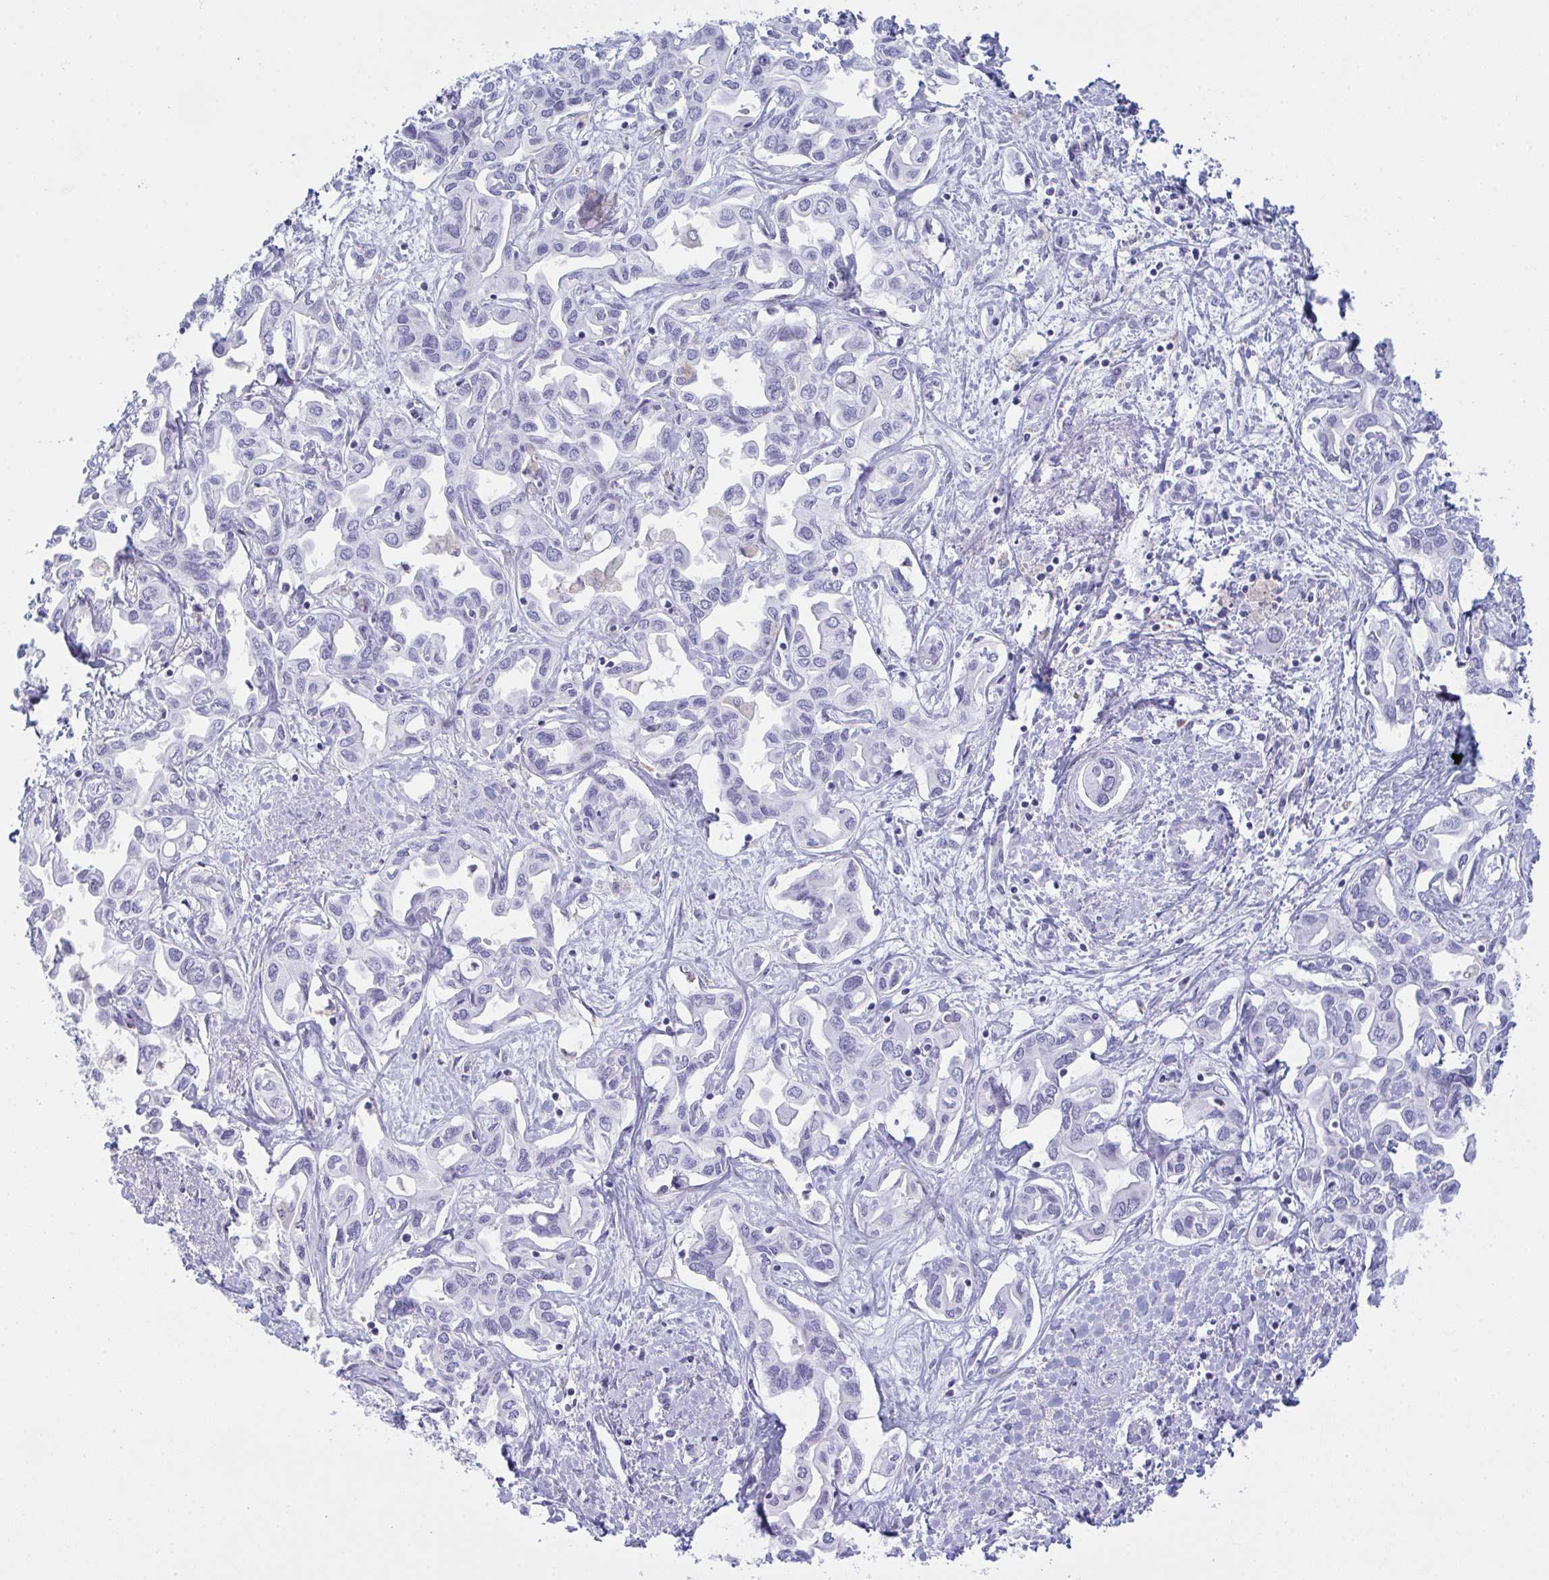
{"staining": {"intensity": "negative", "quantity": "none", "location": "none"}, "tissue": "liver cancer", "cell_type": "Tumor cells", "image_type": "cancer", "snomed": [{"axis": "morphology", "description": "Cholangiocarcinoma"}, {"axis": "topography", "description": "Liver"}], "caption": "IHC of human cholangiocarcinoma (liver) displays no positivity in tumor cells. (Immunohistochemistry, brightfield microscopy, high magnification).", "gene": "MYO1F", "patient": {"sex": "female", "age": 64}}